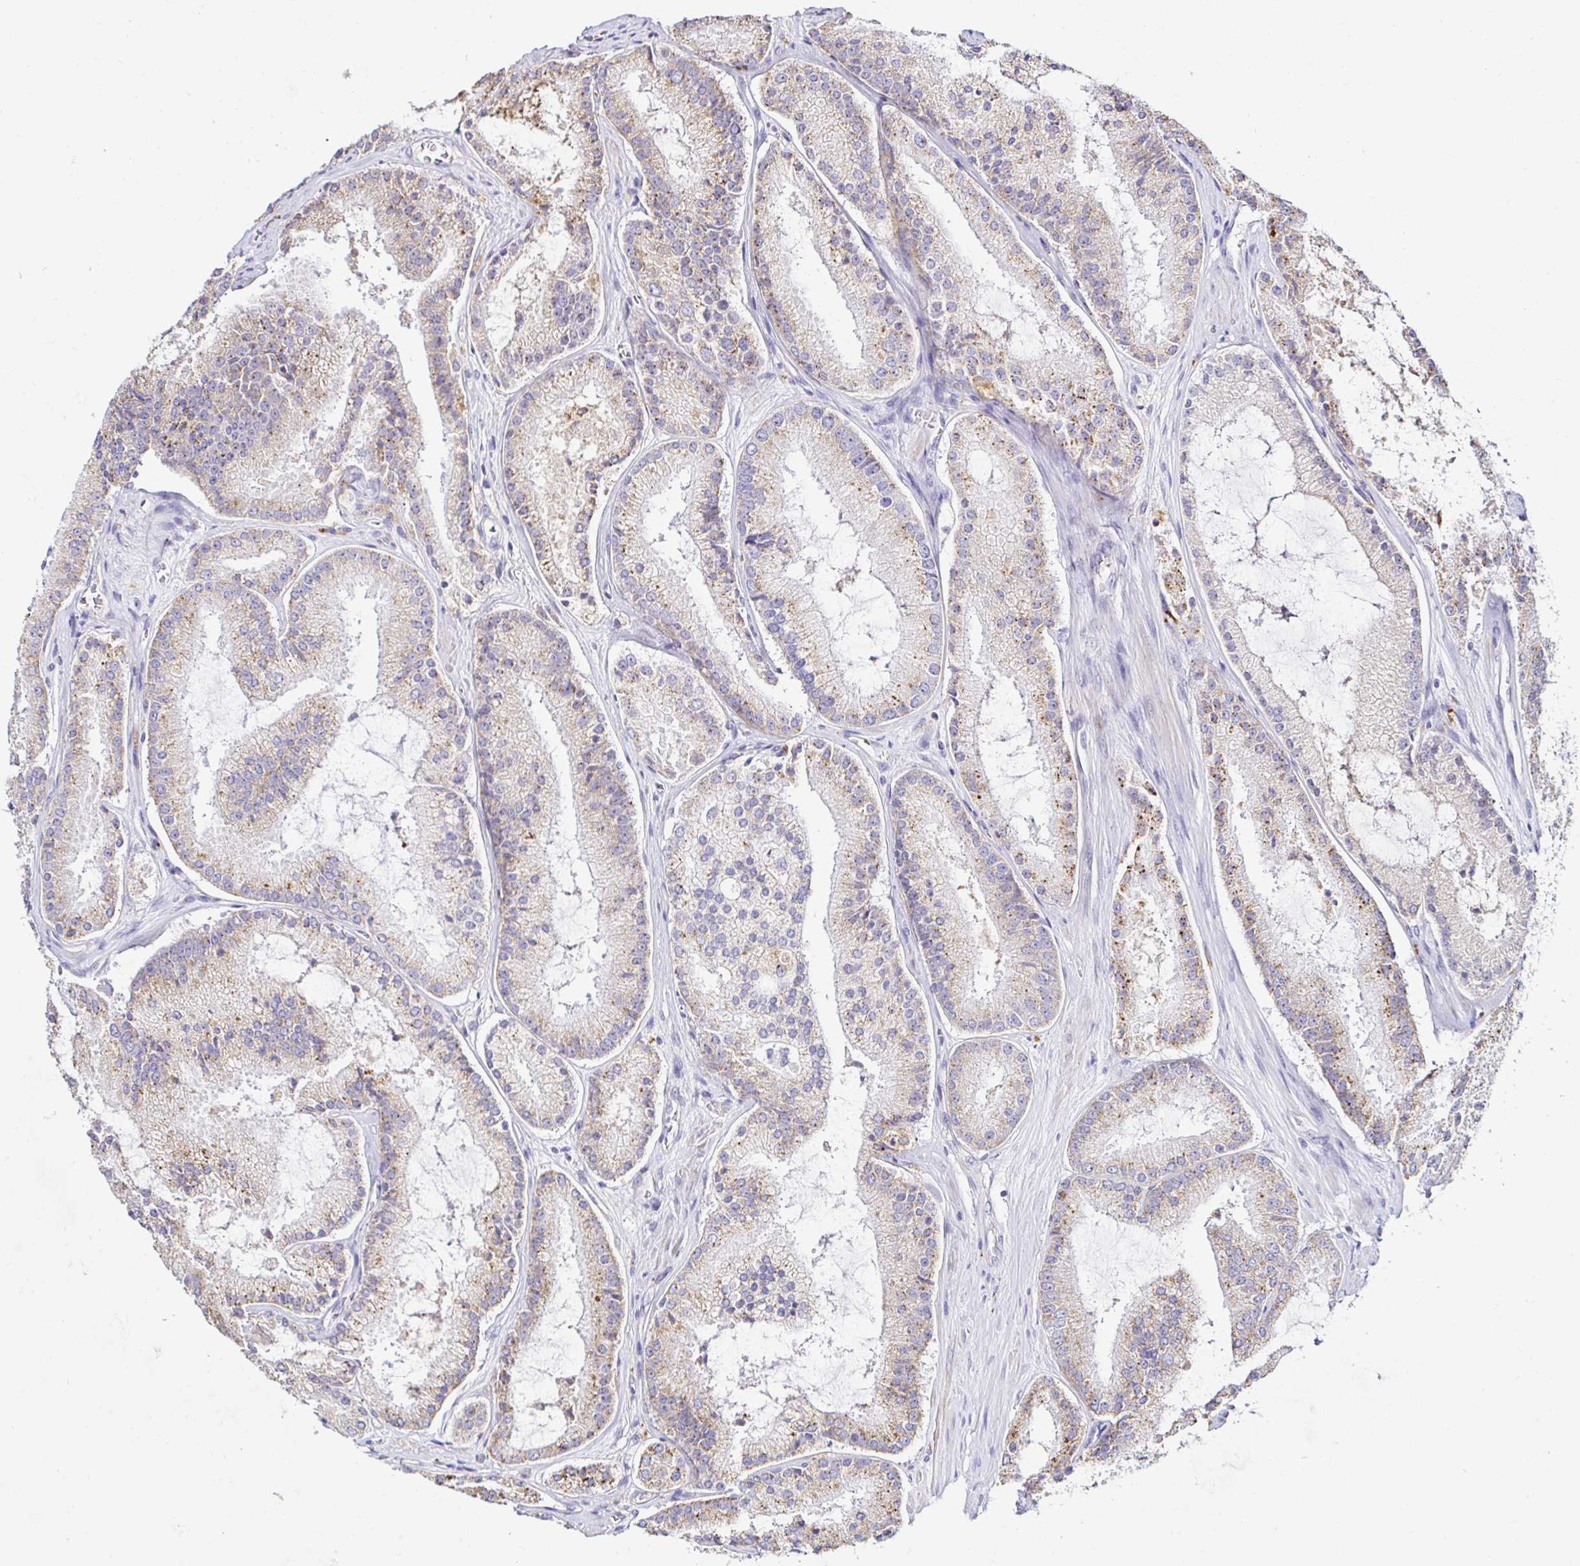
{"staining": {"intensity": "moderate", "quantity": "<25%", "location": "cytoplasmic/membranous"}, "tissue": "prostate cancer", "cell_type": "Tumor cells", "image_type": "cancer", "snomed": [{"axis": "morphology", "description": "Adenocarcinoma, High grade"}, {"axis": "topography", "description": "Prostate"}], "caption": "A high-resolution micrograph shows immunohistochemistry staining of prostate cancer (adenocarcinoma (high-grade)), which displays moderate cytoplasmic/membranous staining in approximately <25% of tumor cells.", "gene": "GALNS", "patient": {"sex": "male", "age": 73}}